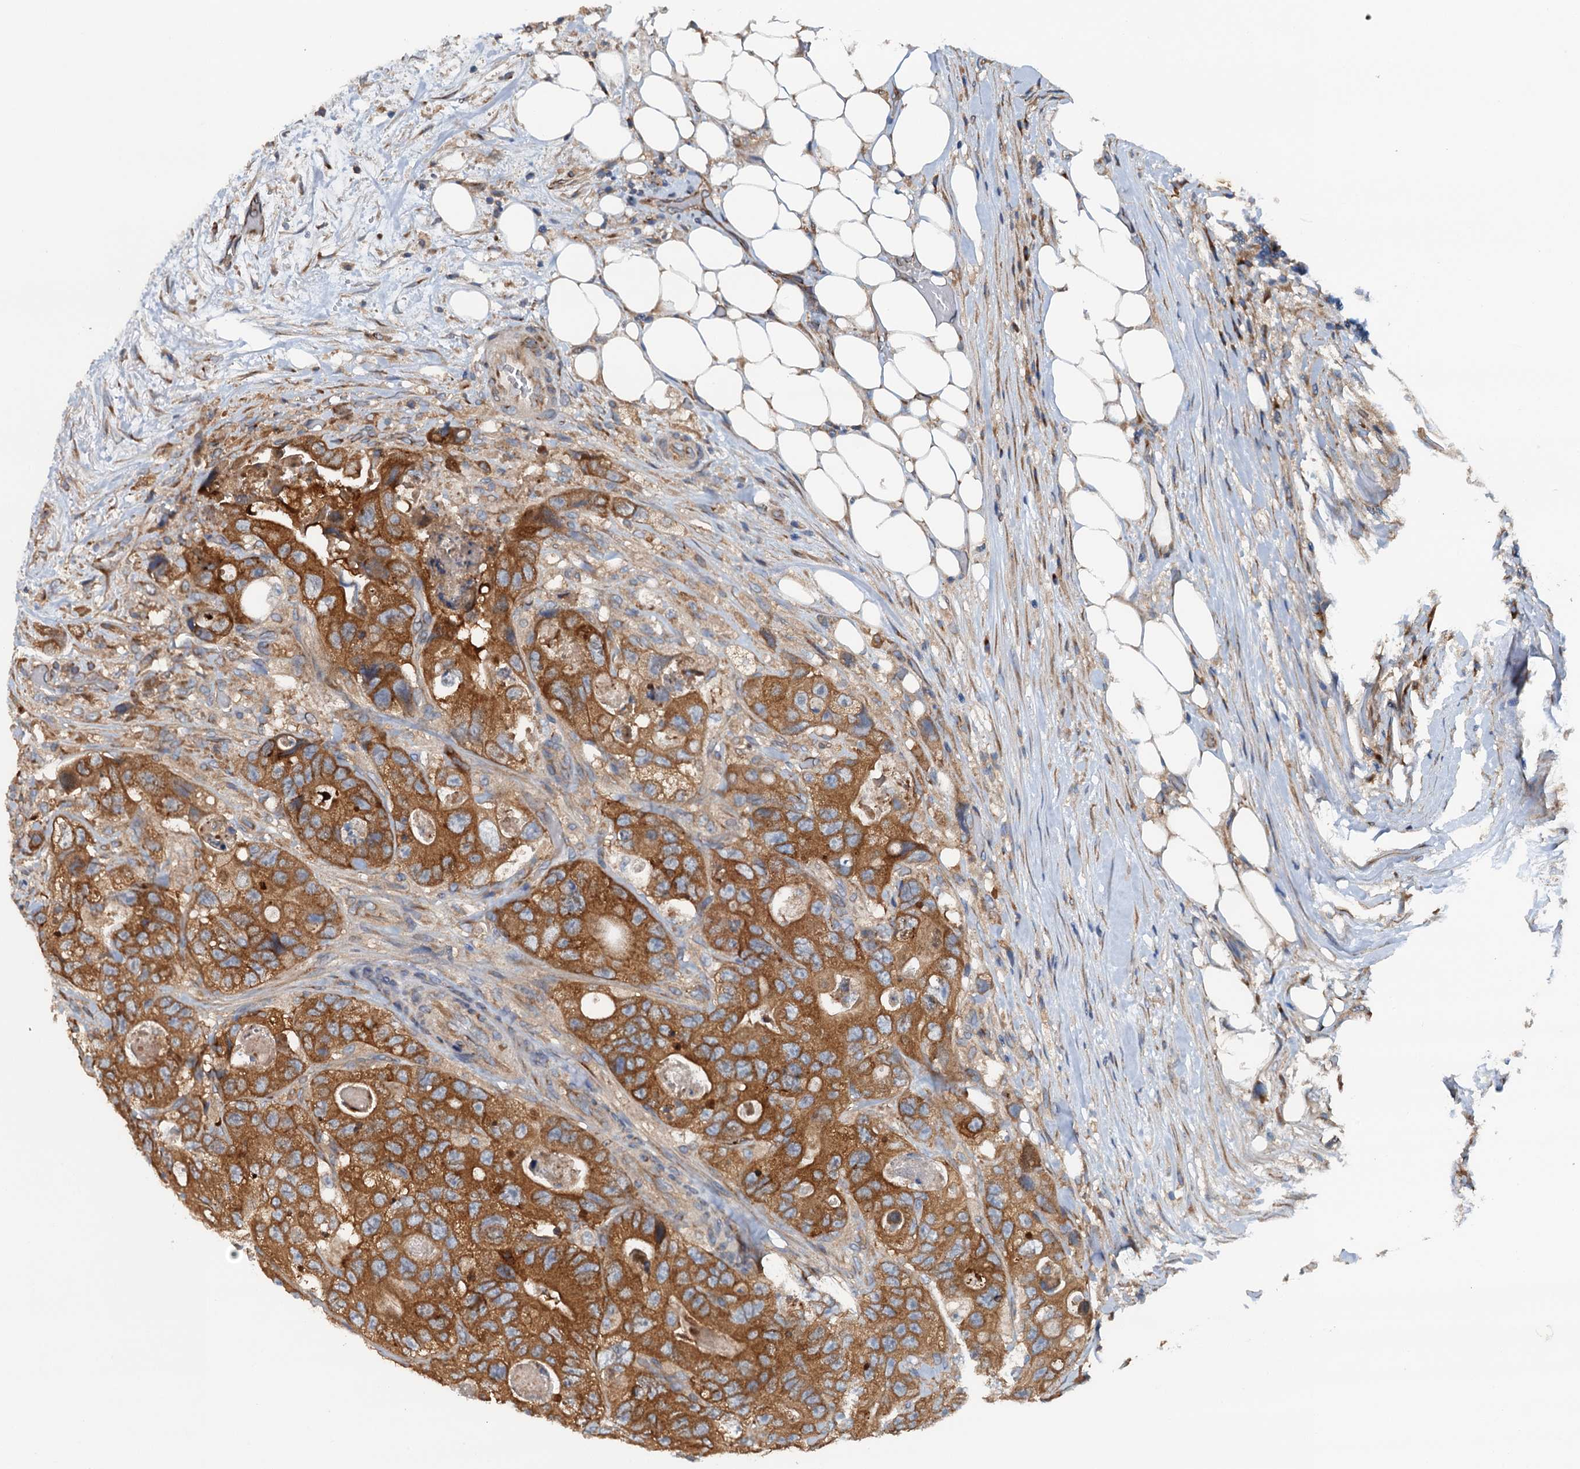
{"staining": {"intensity": "moderate", "quantity": ">75%", "location": "cytoplasmic/membranous"}, "tissue": "colorectal cancer", "cell_type": "Tumor cells", "image_type": "cancer", "snomed": [{"axis": "morphology", "description": "Adenocarcinoma, NOS"}, {"axis": "topography", "description": "Colon"}], "caption": "A brown stain highlights moderate cytoplasmic/membranous staining of a protein in human adenocarcinoma (colorectal) tumor cells.", "gene": "COG3", "patient": {"sex": "female", "age": 46}}